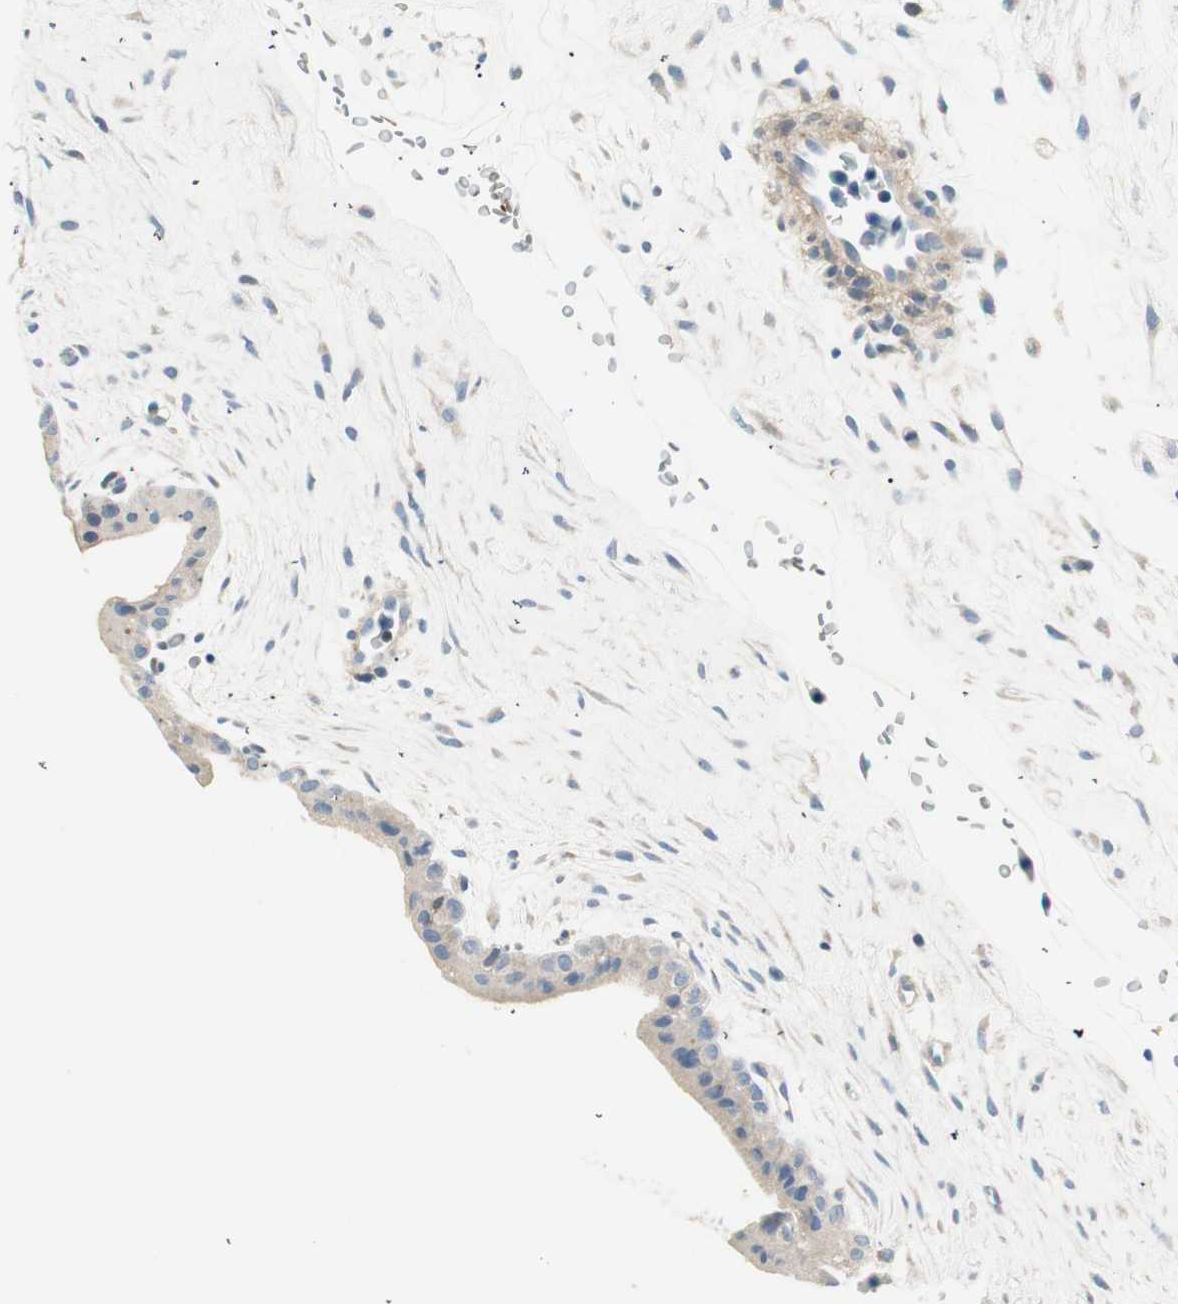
{"staining": {"intensity": "moderate", "quantity": "<25%", "location": "cytoplasmic/membranous"}, "tissue": "placenta", "cell_type": "Decidual cells", "image_type": "normal", "snomed": [{"axis": "morphology", "description": "Normal tissue, NOS"}, {"axis": "topography", "description": "Placenta"}], "caption": "This image shows immunohistochemistry staining of normal human placenta, with low moderate cytoplasmic/membranous positivity in about <25% of decidual cells.", "gene": "RORB", "patient": {"sex": "female", "age": 35}}